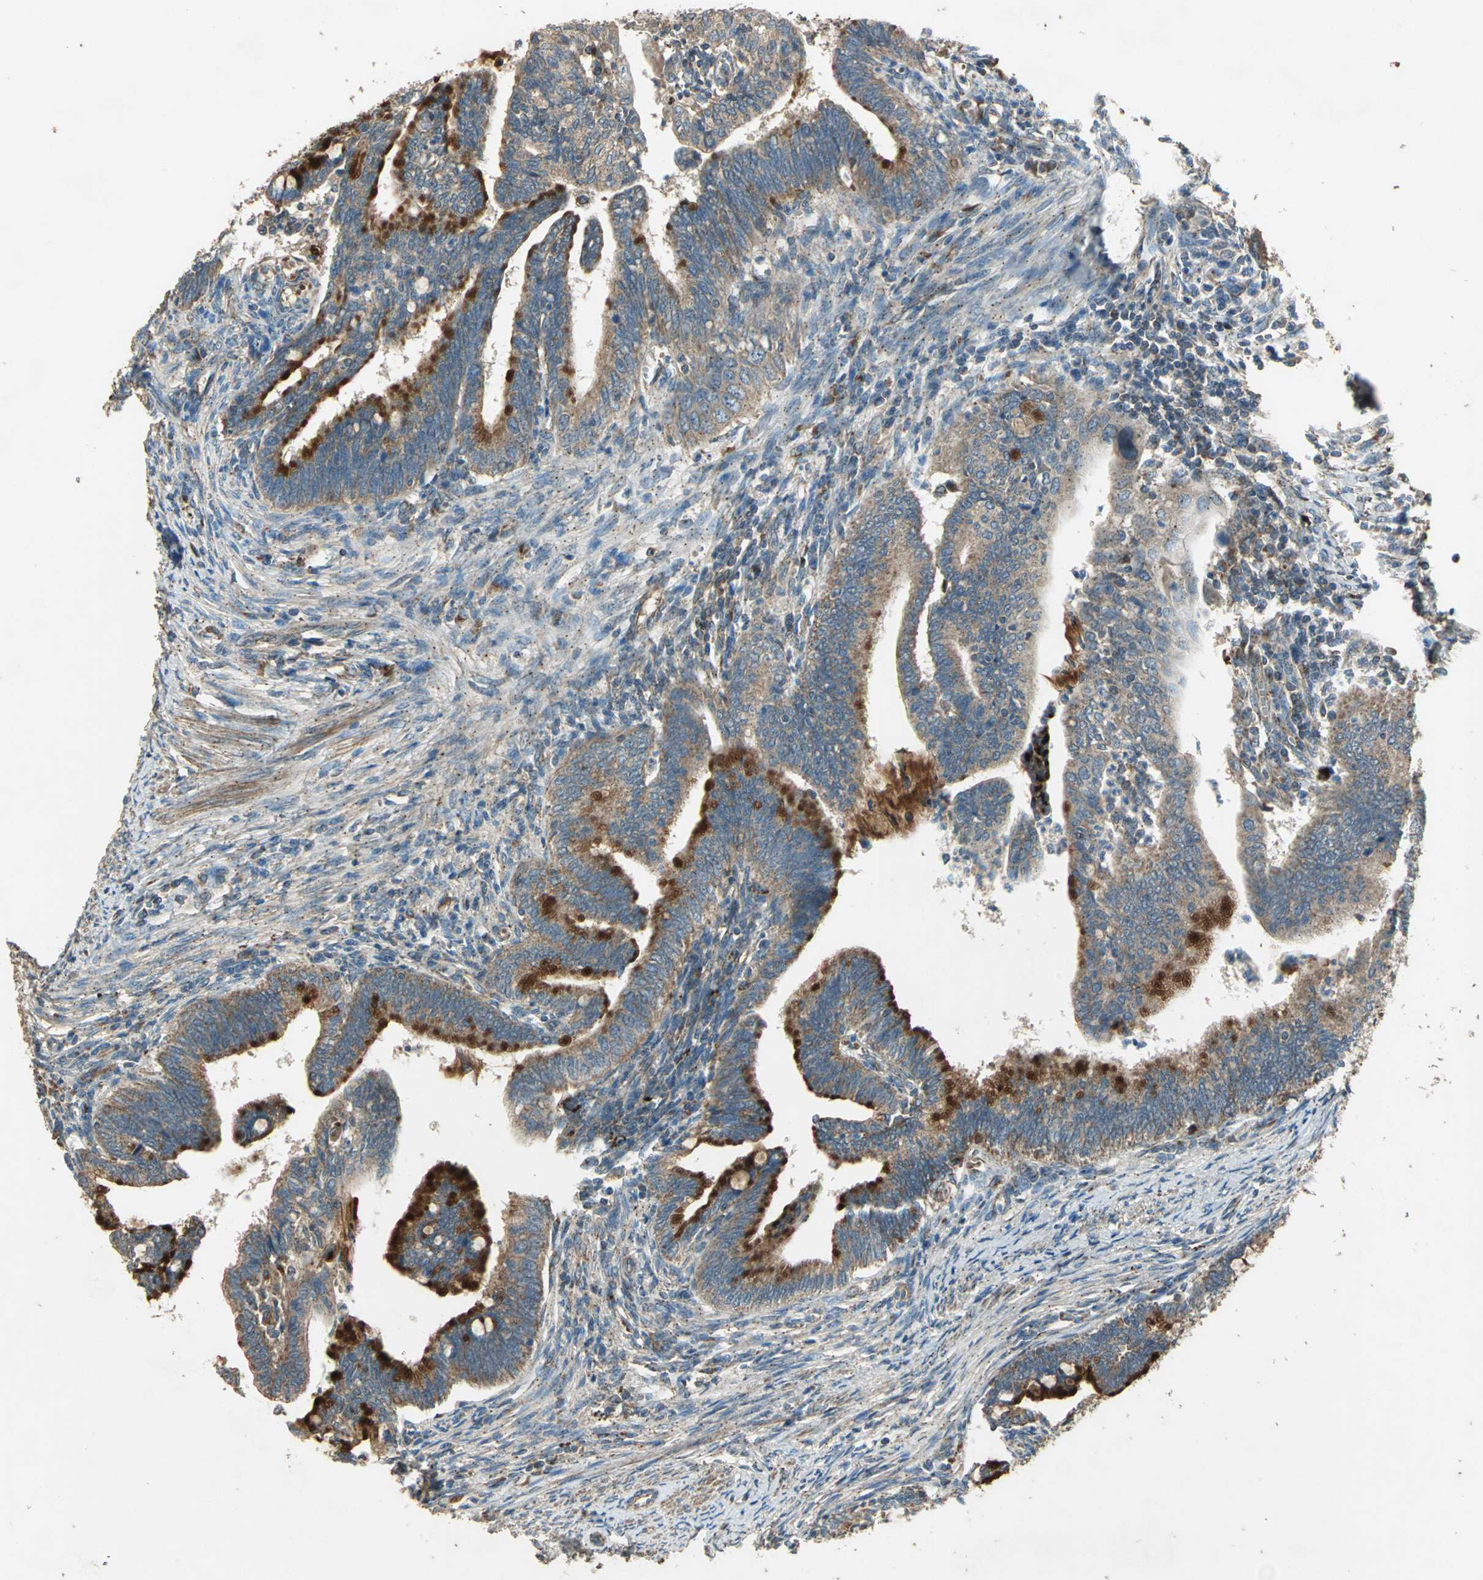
{"staining": {"intensity": "strong", "quantity": ">75%", "location": "cytoplasmic/membranous"}, "tissue": "cervical cancer", "cell_type": "Tumor cells", "image_type": "cancer", "snomed": [{"axis": "morphology", "description": "Adenocarcinoma, NOS"}, {"axis": "topography", "description": "Cervix"}], "caption": "Cervical cancer stained for a protein (brown) reveals strong cytoplasmic/membranous positive staining in about >75% of tumor cells.", "gene": "POLRMT", "patient": {"sex": "female", "age": 36}}